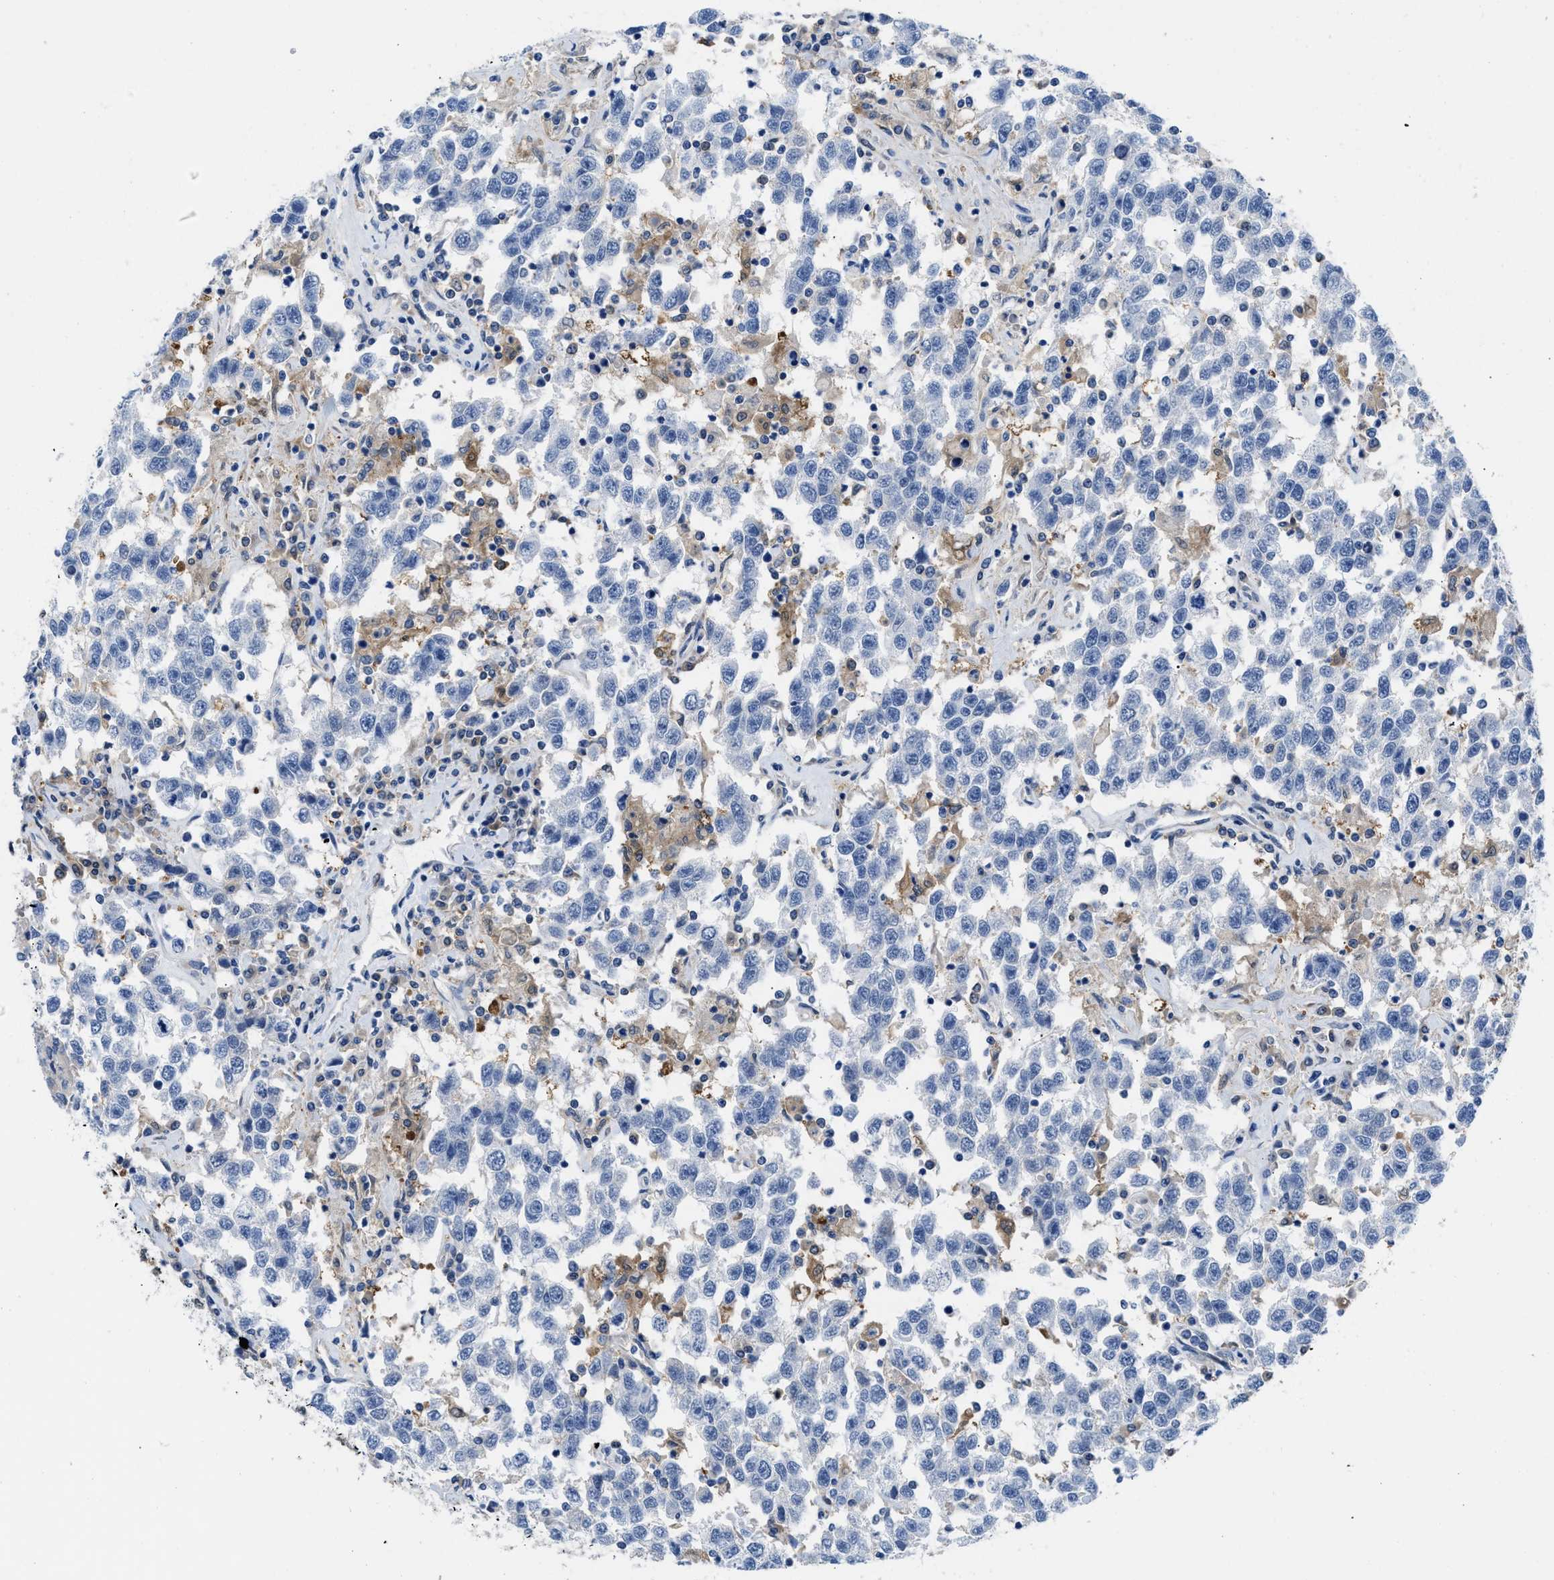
{"staining": {"intensity": "negative", "quantity": "none", "location": "none"}, "tissue": "testis cancer", "cell_type": "Tumor cells", "image_type": "cancer", "snomed": [{"axis": "morphology", "description": "Seminoma, NOS"}, {"axis": "topography", "description": "Testis"}], "caption": "DAB immunohistochemical staining of human testis cancer demonstrates no significant expression in tumor cells.", "gene": "CBR1", "patient": {"sex": "male", "age": 41}}